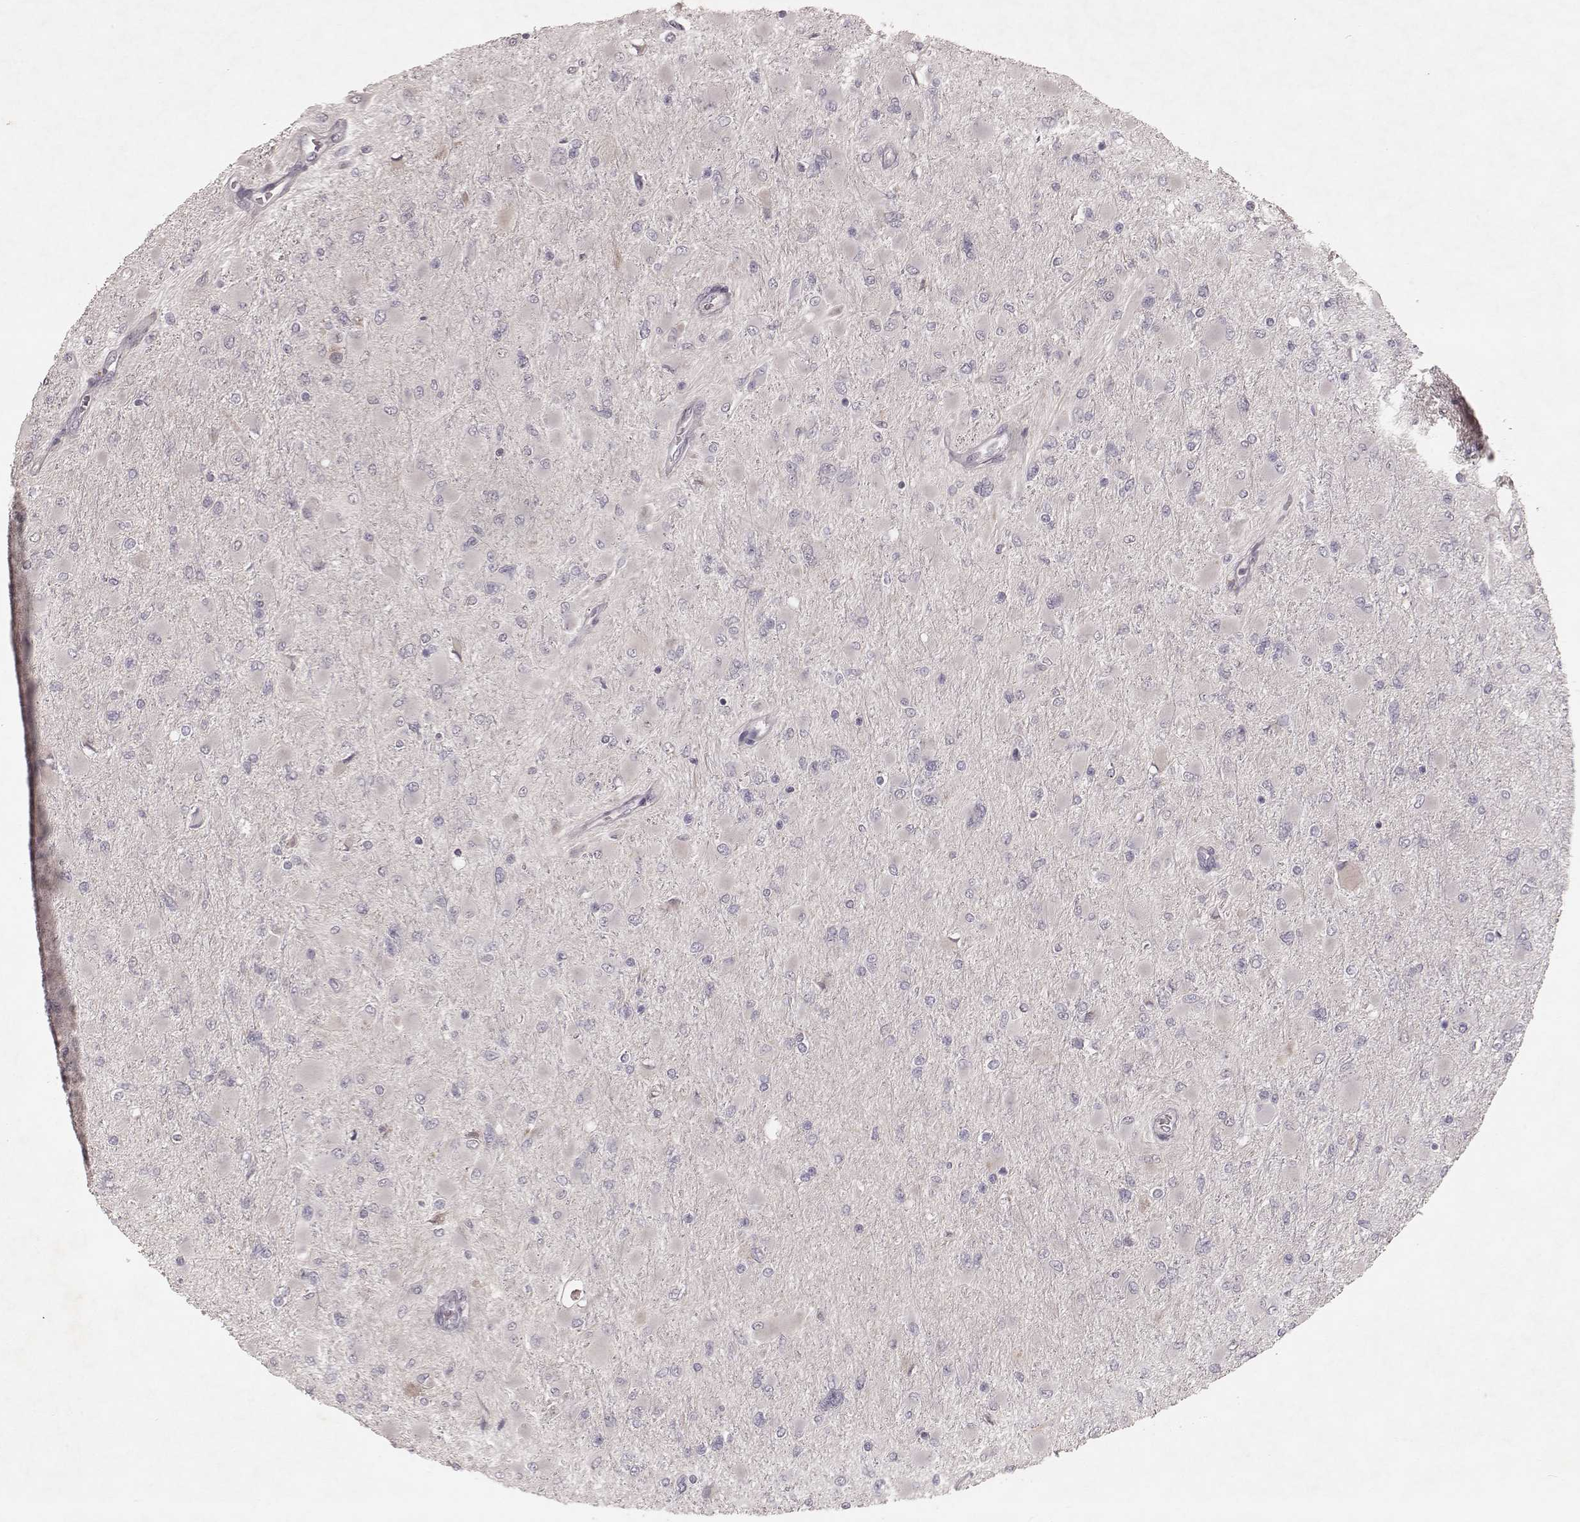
{"staining": {"intensity": "negative", "quantity": "none", "location": "none"}, "tissue": "glioma", "cell_type": "Tumor cells", "image_type": "cancer", "snomed": [{"axis": "morphology", "description": "Glioma, malignant, High grade"}, {"axis": "topography", "description": "Cerebral cortex"}], "caption": "A photomicrograph of malignant high-grade glioma stained for a protein exhibits no brown staining in tumor cells.", "gene": "FAM13B", "patient": {"sex": "female", "age": 36}}